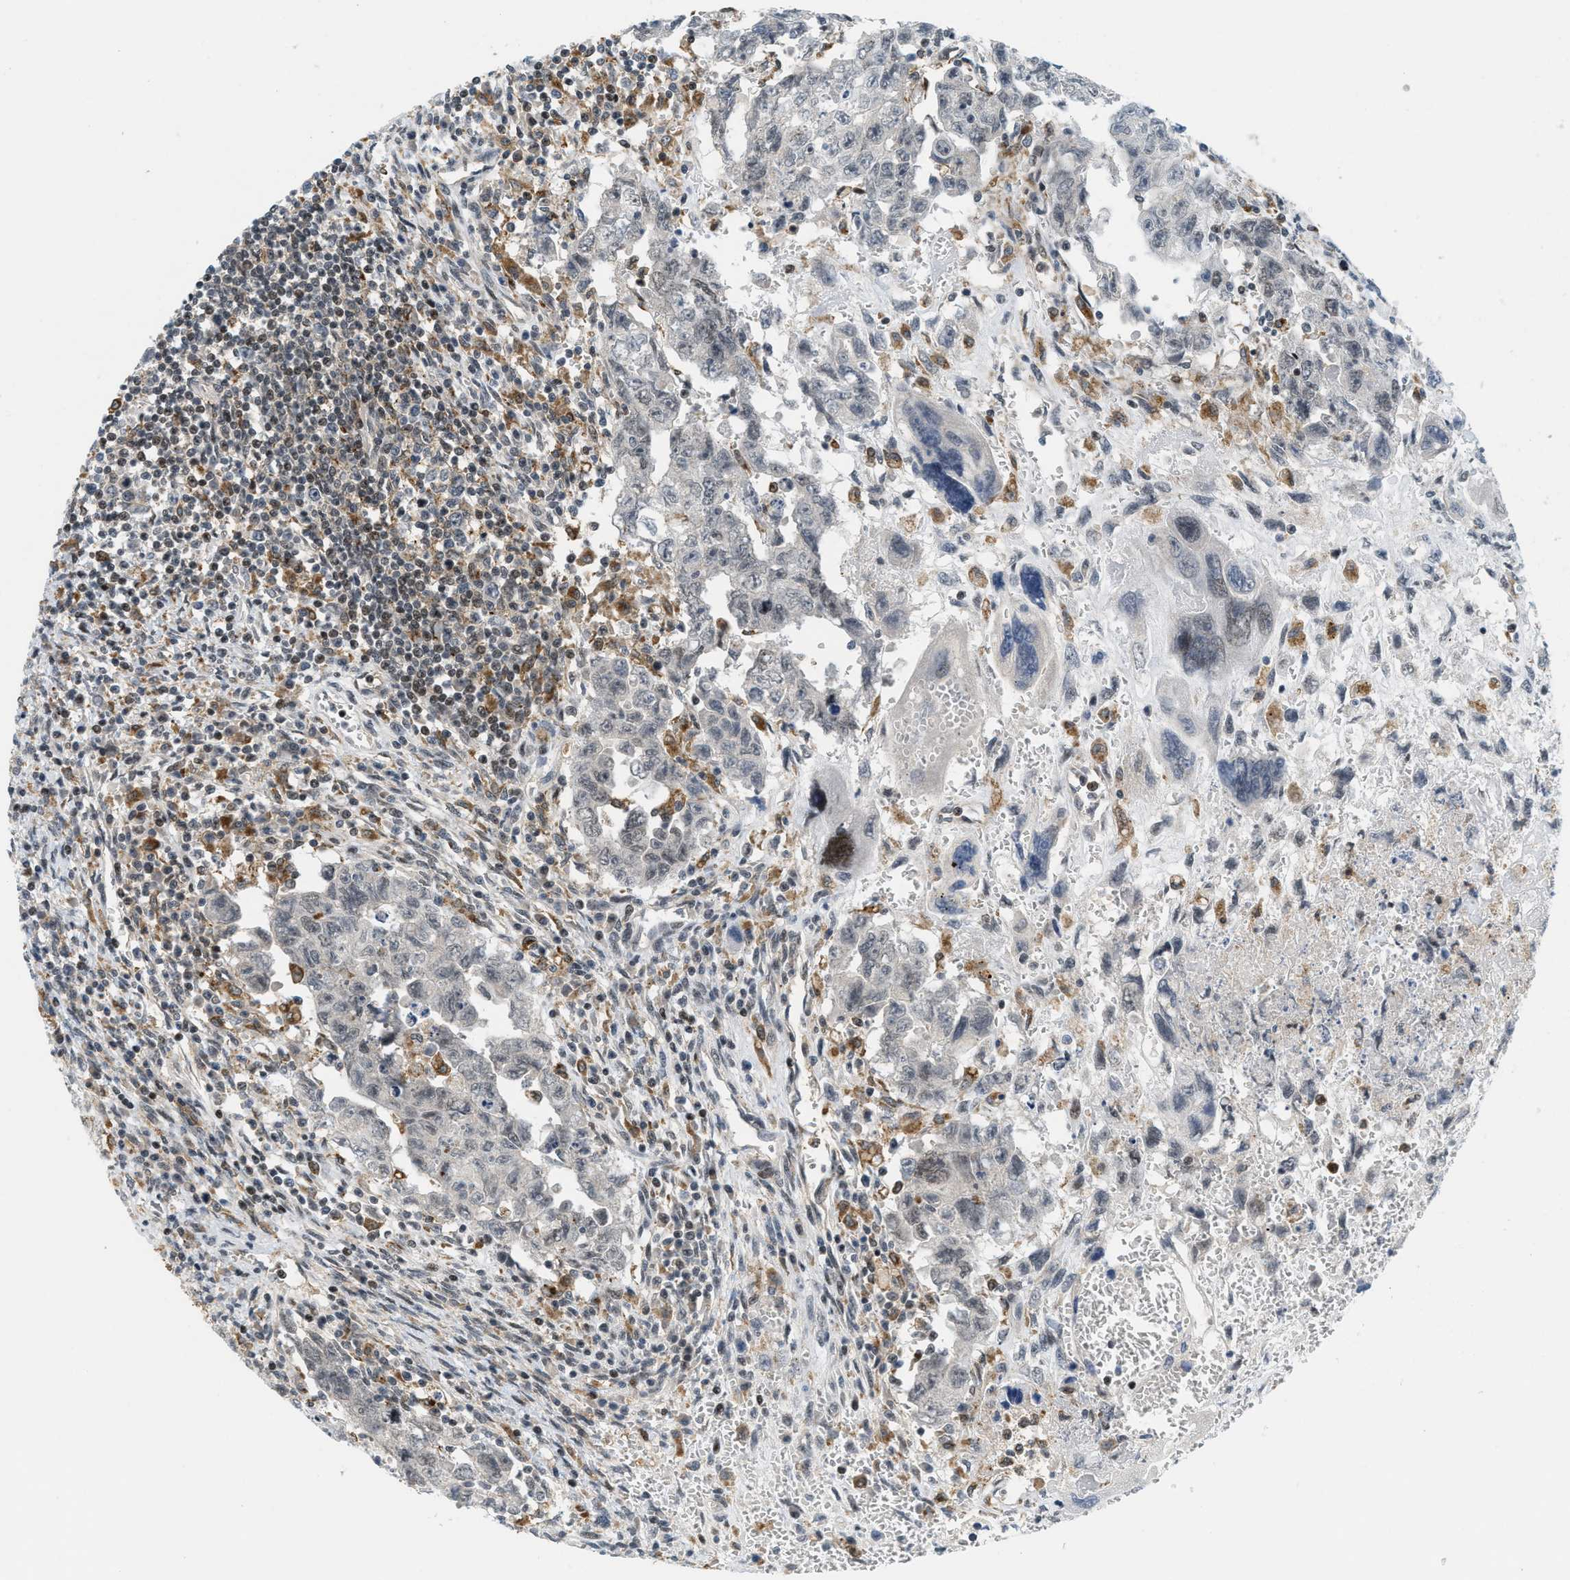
{"staining": {"intensity": "moderate", "quantity": "<25%", "location": "nuclear"}, "tissue": "testis cancer", "cell_type": "Tumor cells", "image_type": "cancer", "snomed": [{"axis": "morphology", "description": "Carcinoma, Embryonal, NOS"}, {"axis": "topography", "description": "Testis"}], "caption": "This is a photomicrograph of immunohistochemistry staining of testis cancer (embryonal carcinoma), which shows moderate positivity in the nuclear of tumor cells.", "gene": "ING1", "patient": {"sex": "male", "age": 28}}